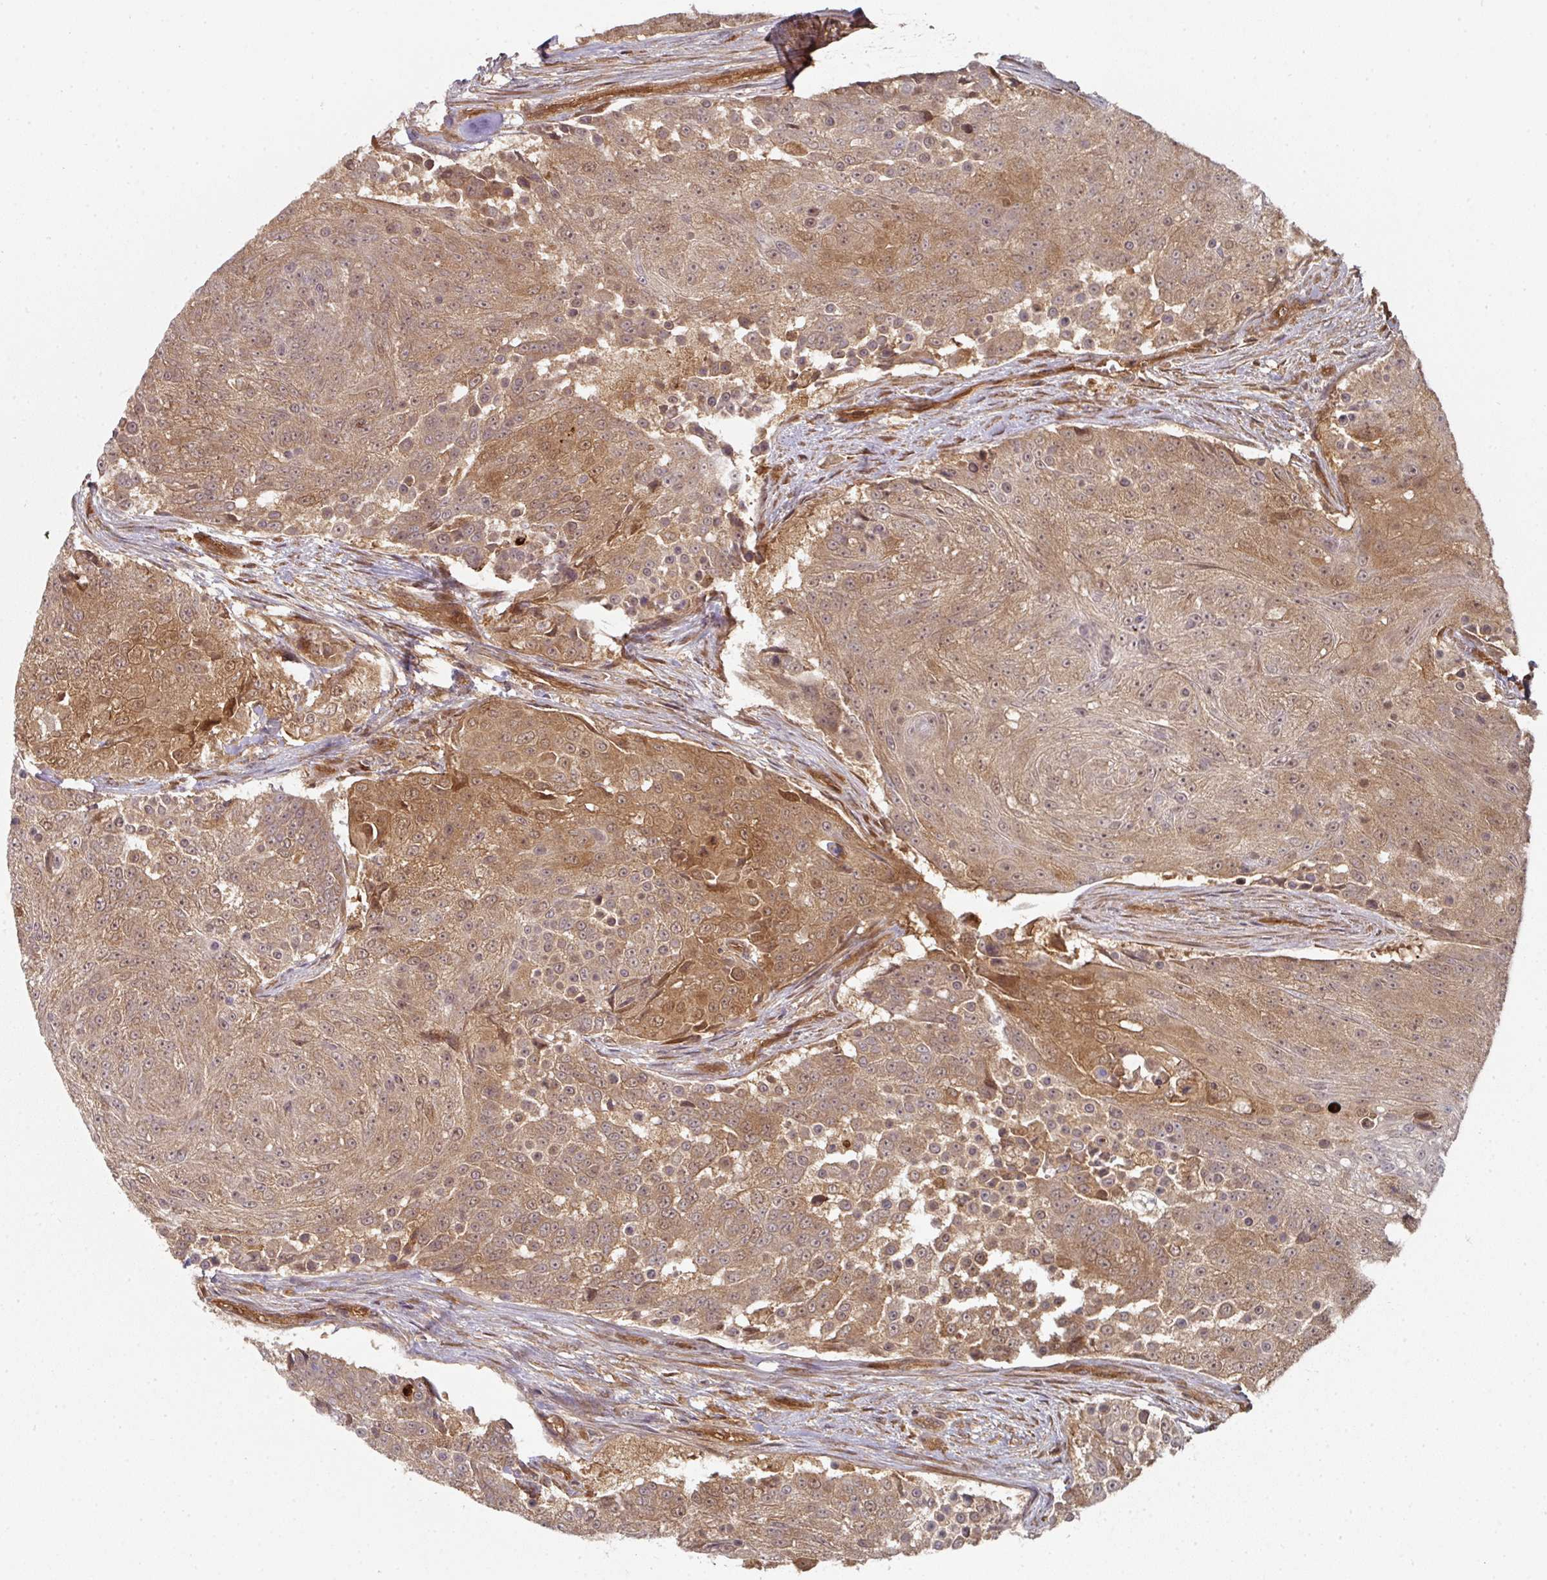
{"staining": {"intensity": "moderate", "quantity": ">75%", "location": "cytoplasmic/membranous"}, "tissue": "urothelial cancer", "cell_type": "Tumor cells", "image_type": "cancer", "snomed": [{"axis": "morphology", "description": "Urothelial carcinoma, High grade"}, {"axis": "topography", "description": "Urinary bladder"}], "caption": "Urothelial cancer tissue displays moderate cytoplasmic/membranous expression in about >75% of tumor cells (brown staining indicates protein expression, while blue staining denotes nuclei).", "gene": "EIF4EBP2", "patient": {"sex": "female", "age": 63}}